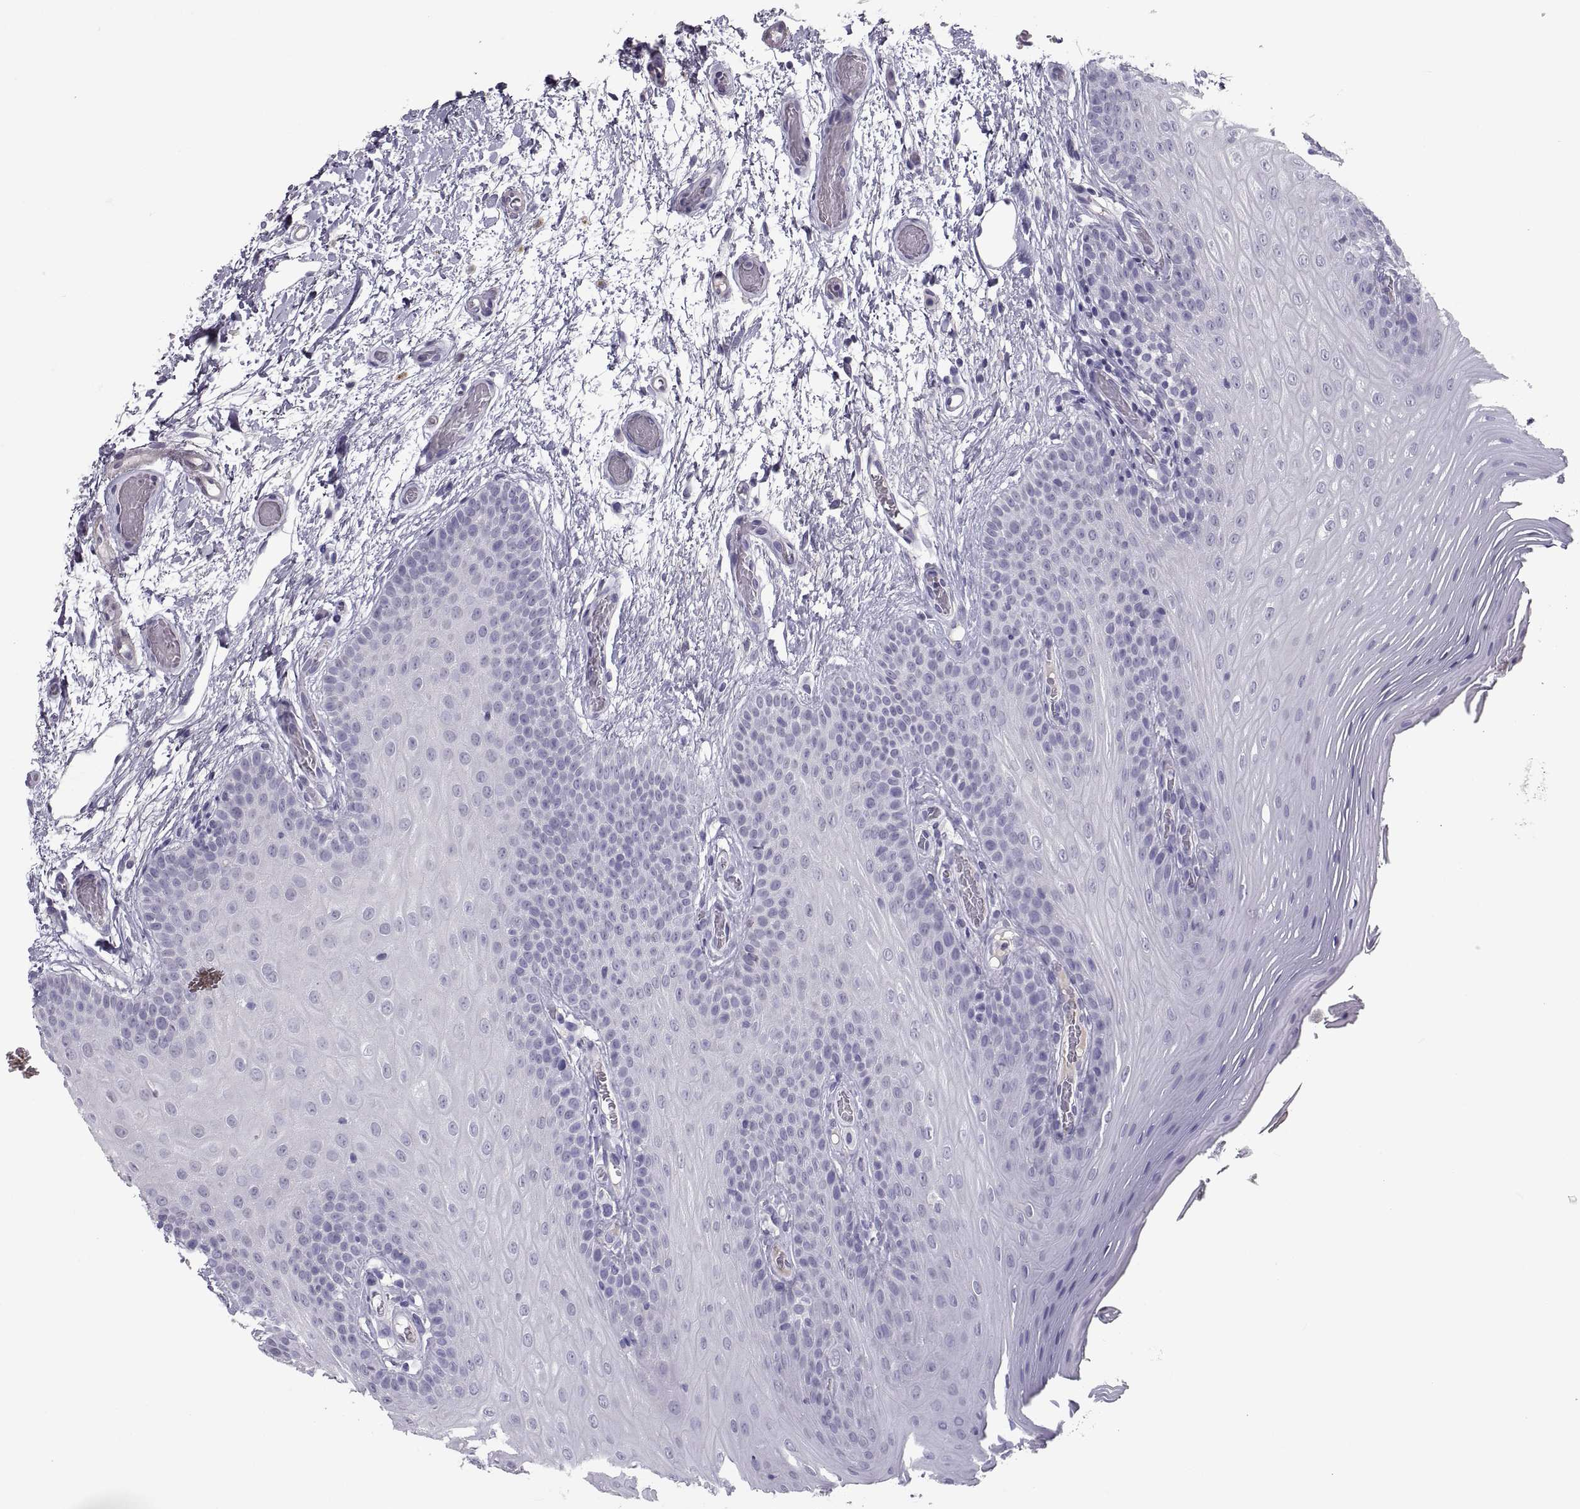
{"staining": {"intensity": "negative", "quantity": "none", "location": "none"}, "tissue": "oral mucosa", "cell_type": "Squamous epithelial cells", "image_type": "normal", "snomed": [{"axis": "morphology", "description": "Normal tissue, NOS"}, {"axis": "morphology", "description": "Squamous cell carcinoma, NOS"}, {"axis": "topography", "description": "Oral tissue"}, {"axis": "topography", "description": "Head-Neck"}], "caption": "Photomicrograph shows no protein positivity in squamous epithelial cells of benign oral mucosa.", "gene": "IGSF1", "patient": {"sex": "male", "age": 78}}